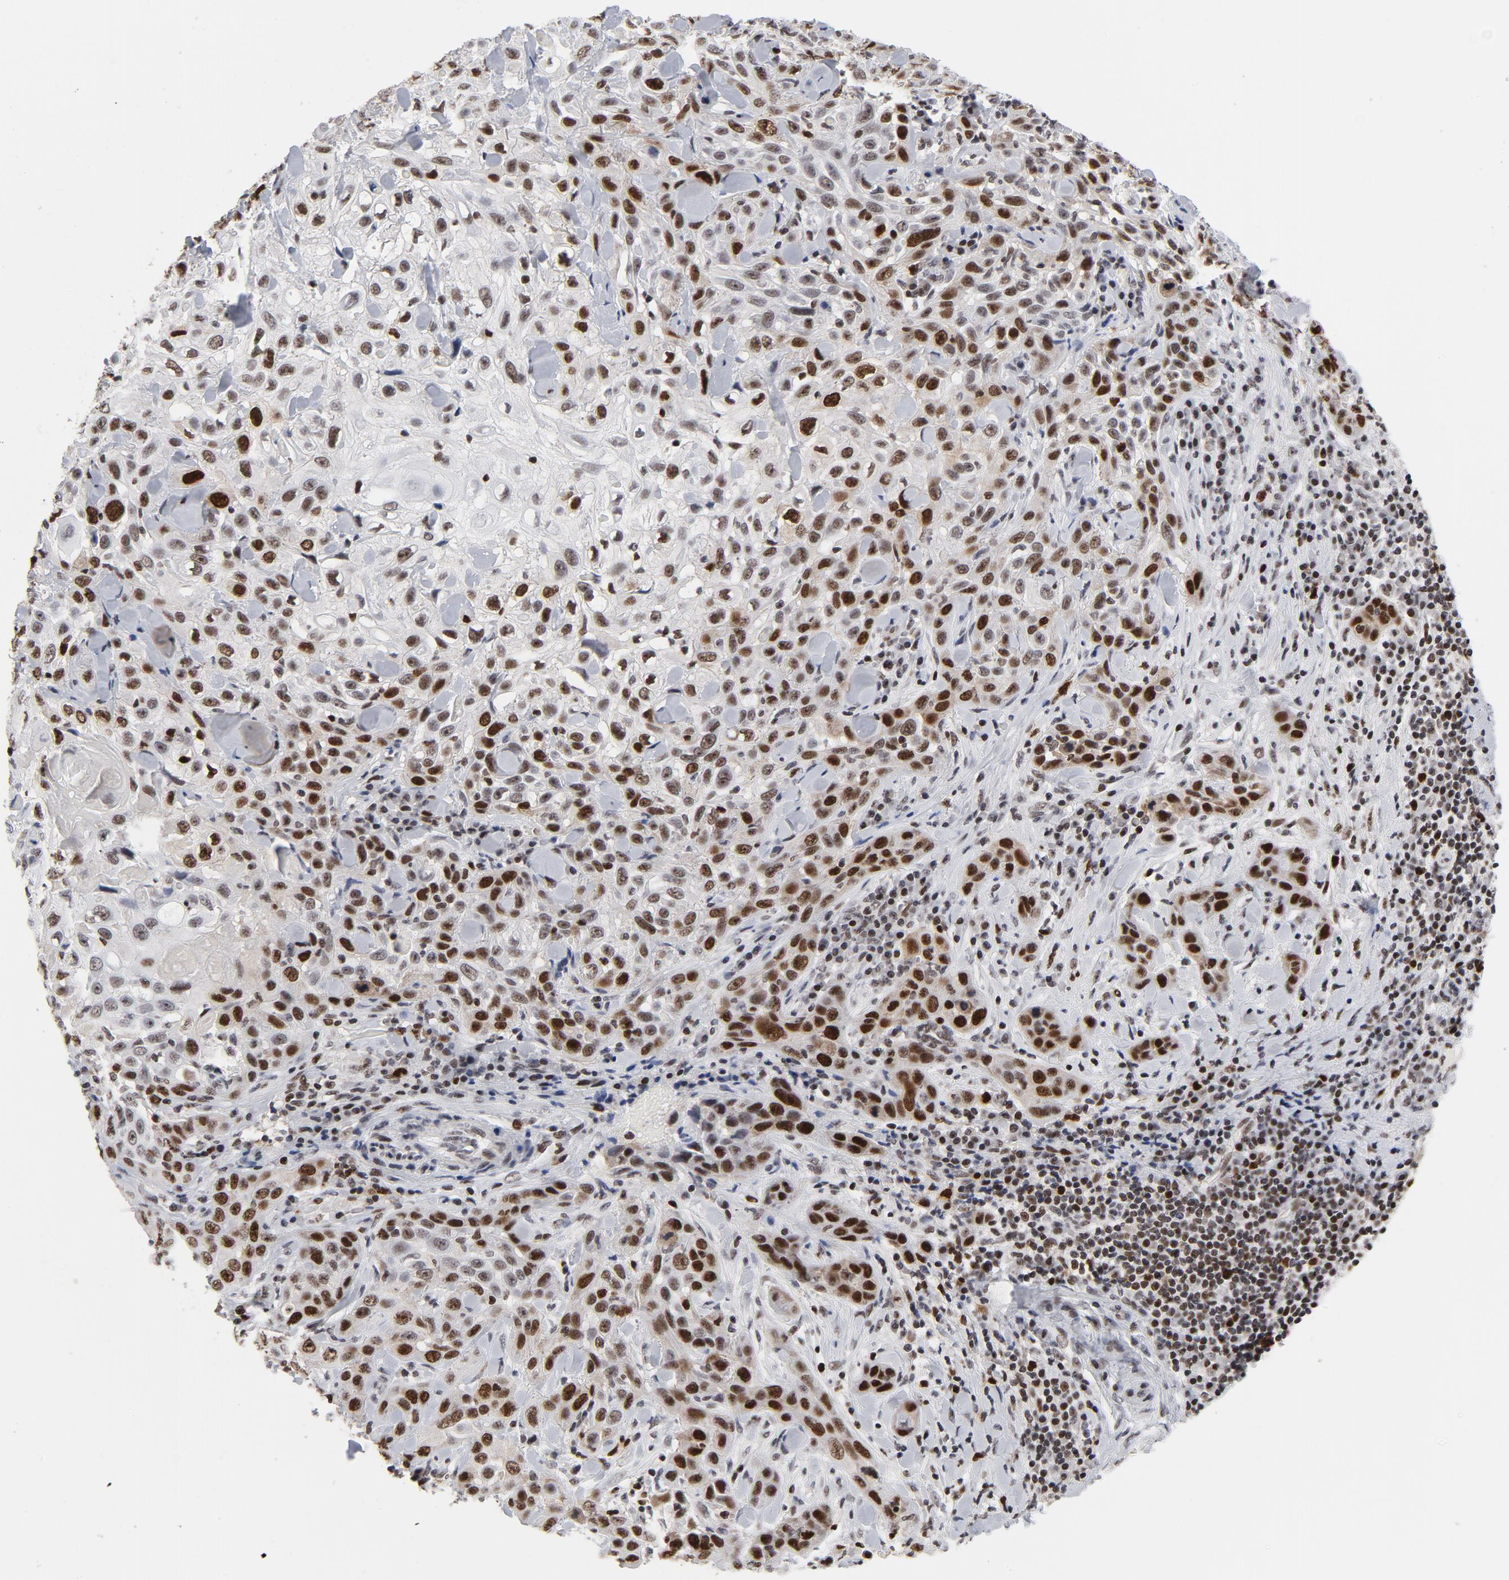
{"staining": {"intensity": "strong", "quantity": "25%-75%", "location": "nuclear"}, "tissue": "skin cancer", "cell_type": "Tumor cells", "image_type": "cancer", "snomed": [{"axis": "morphology", "description": "Squamous cell carcinoma, NOS"}, {"axis": "topography", "description": "Skin"}], "caption": "Human skin squamous cell carcinoma stained with a brown dye exhibits strong nuclear positive staining in about 25%-75% of tumor cells.", "gene": "RFC4", "patient": {"sex": "male", "age": 84}}